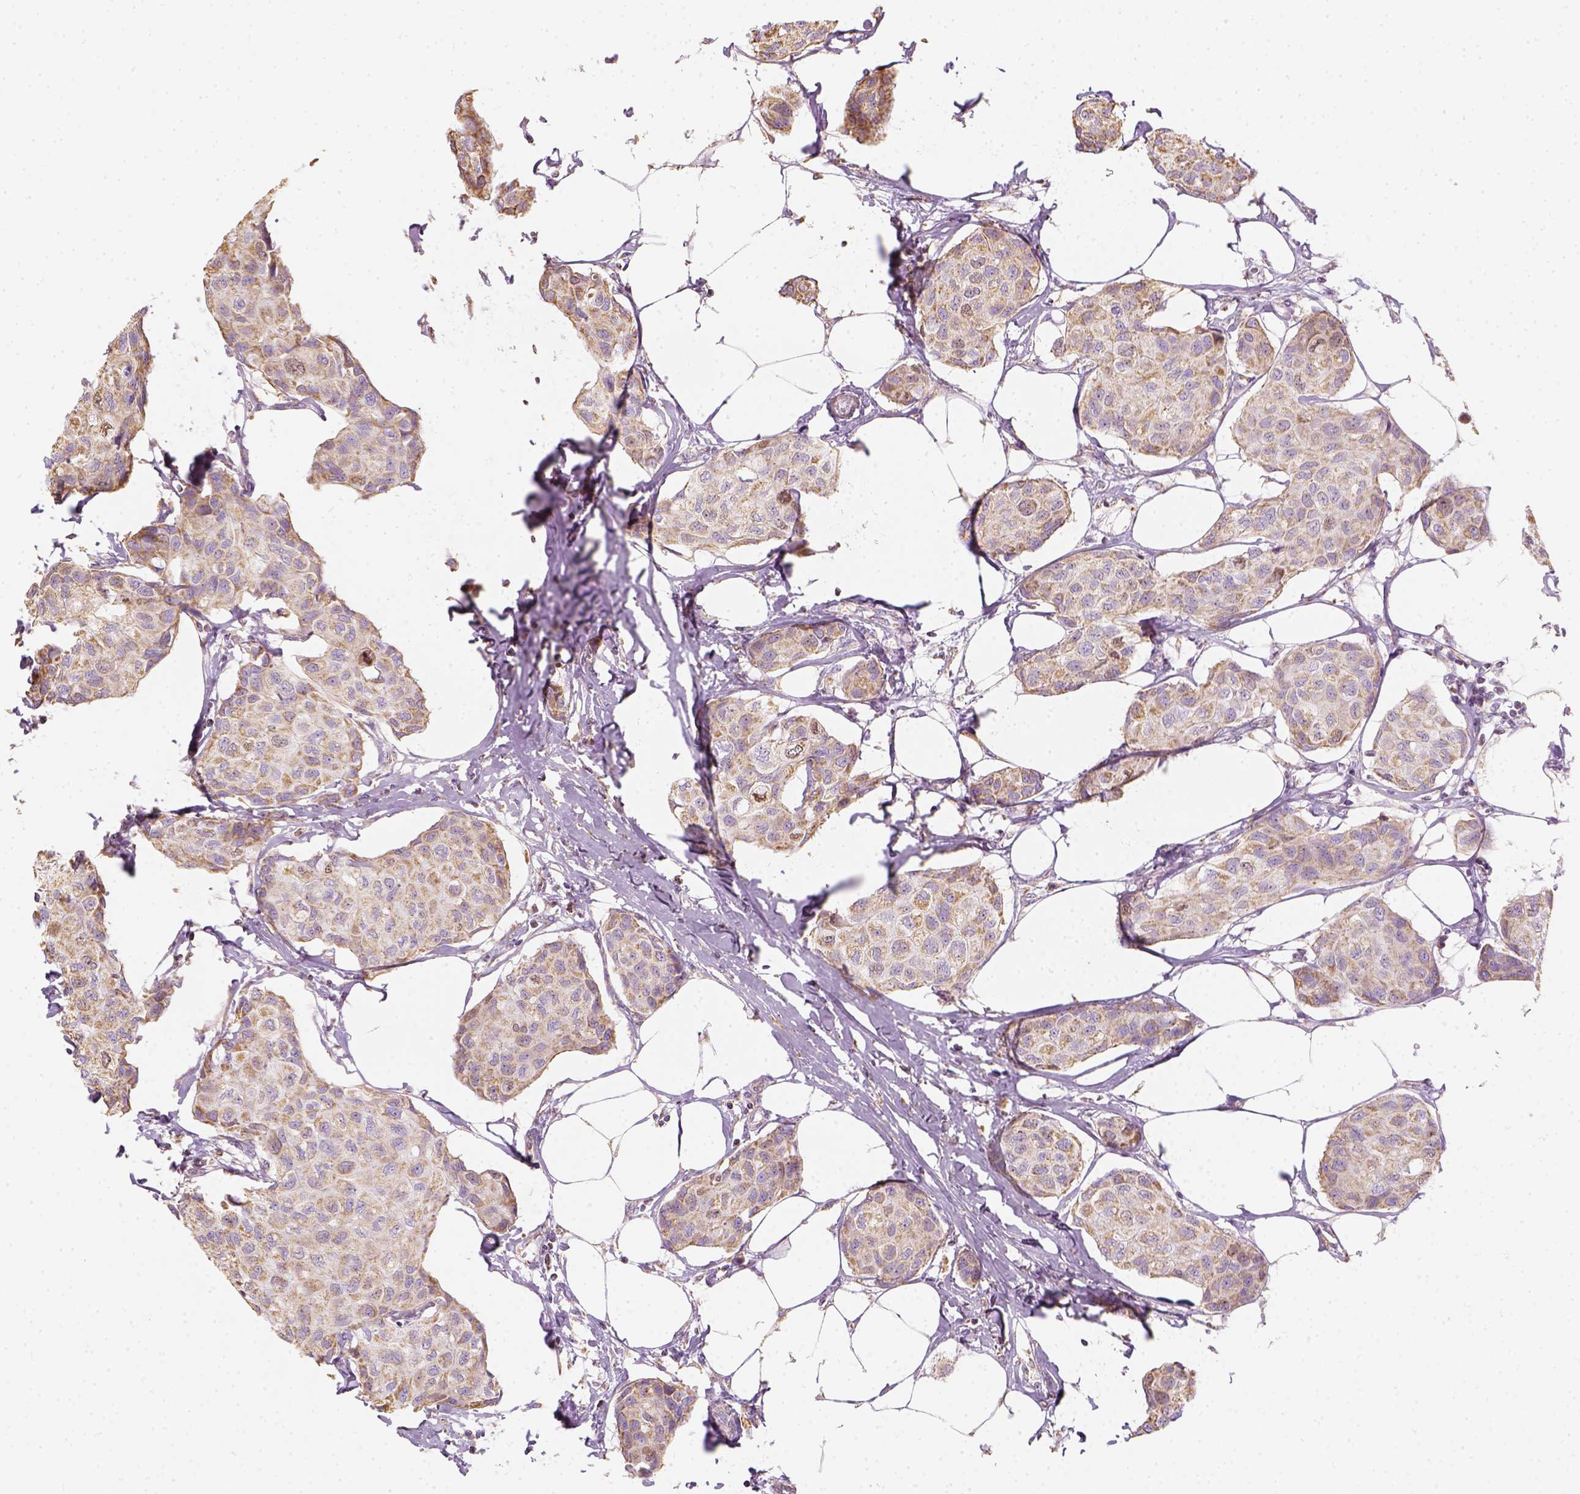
{"staining": {"intensity": "moderate", "quantity": ">75%", "location": "nuclear"}, "tissue": "breast cancer", "cell_type": "Tumor cells", "image_type": "cancer", "snomed": [{"axis": "morphology", "description": "Duct carcinoma"}, {"axis": "topography", "description": "Breast"}], "caption": "Brown immunohistochemical staining in human infiltrating ductal carcinoma (breast) reveals moderate nuclear expression in about >75% of tumor cells. (DAB IHC, brown staining for protein, blue staining for nuclei).", "gene": "LCA5", "patient": {"sex": "female", "age": 80}}